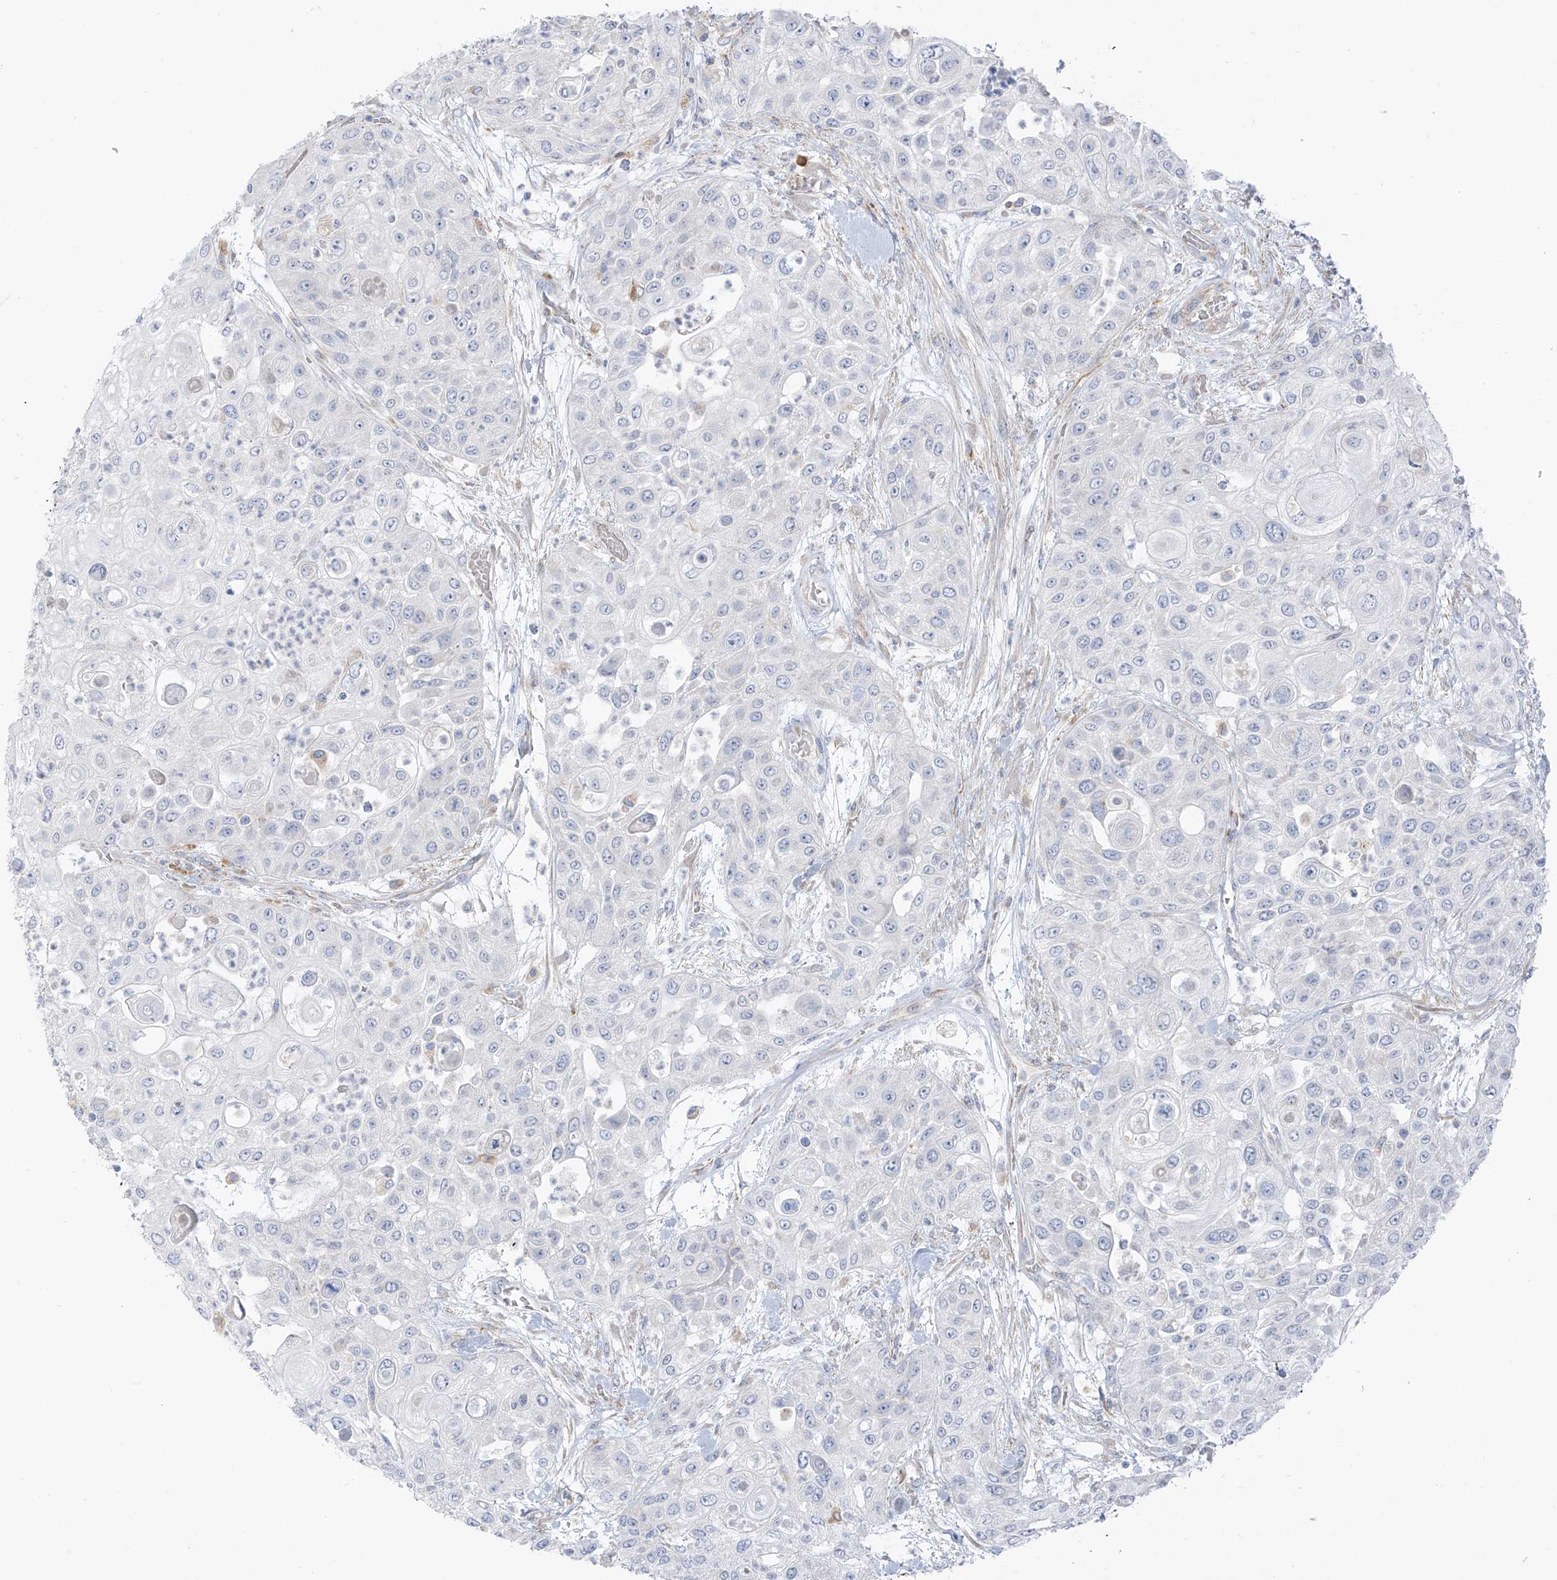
{"staining": {"intensity": "negative", "quantity": "none", "location": "none"}, "tissue": "urothelial cancer", "cell_type": "Tumor cells", "image_type": "cancer", "snomed": [{"axis": "morphology", "description": "Urothelial carcinoma, High grade"}, {"axis": "topography", "description": "Urinary bladder"}], "caption": "High magnification brightfield microscopy of high-grade urothelial carcinoma stained with DAB (3,3'-diaminobenzidine) (brown) and counterstained with hematoxylin (blue): tumor cells show no significant staining.", "gene": "TAL2", "patient": {"sex": "female", "age": 79}}